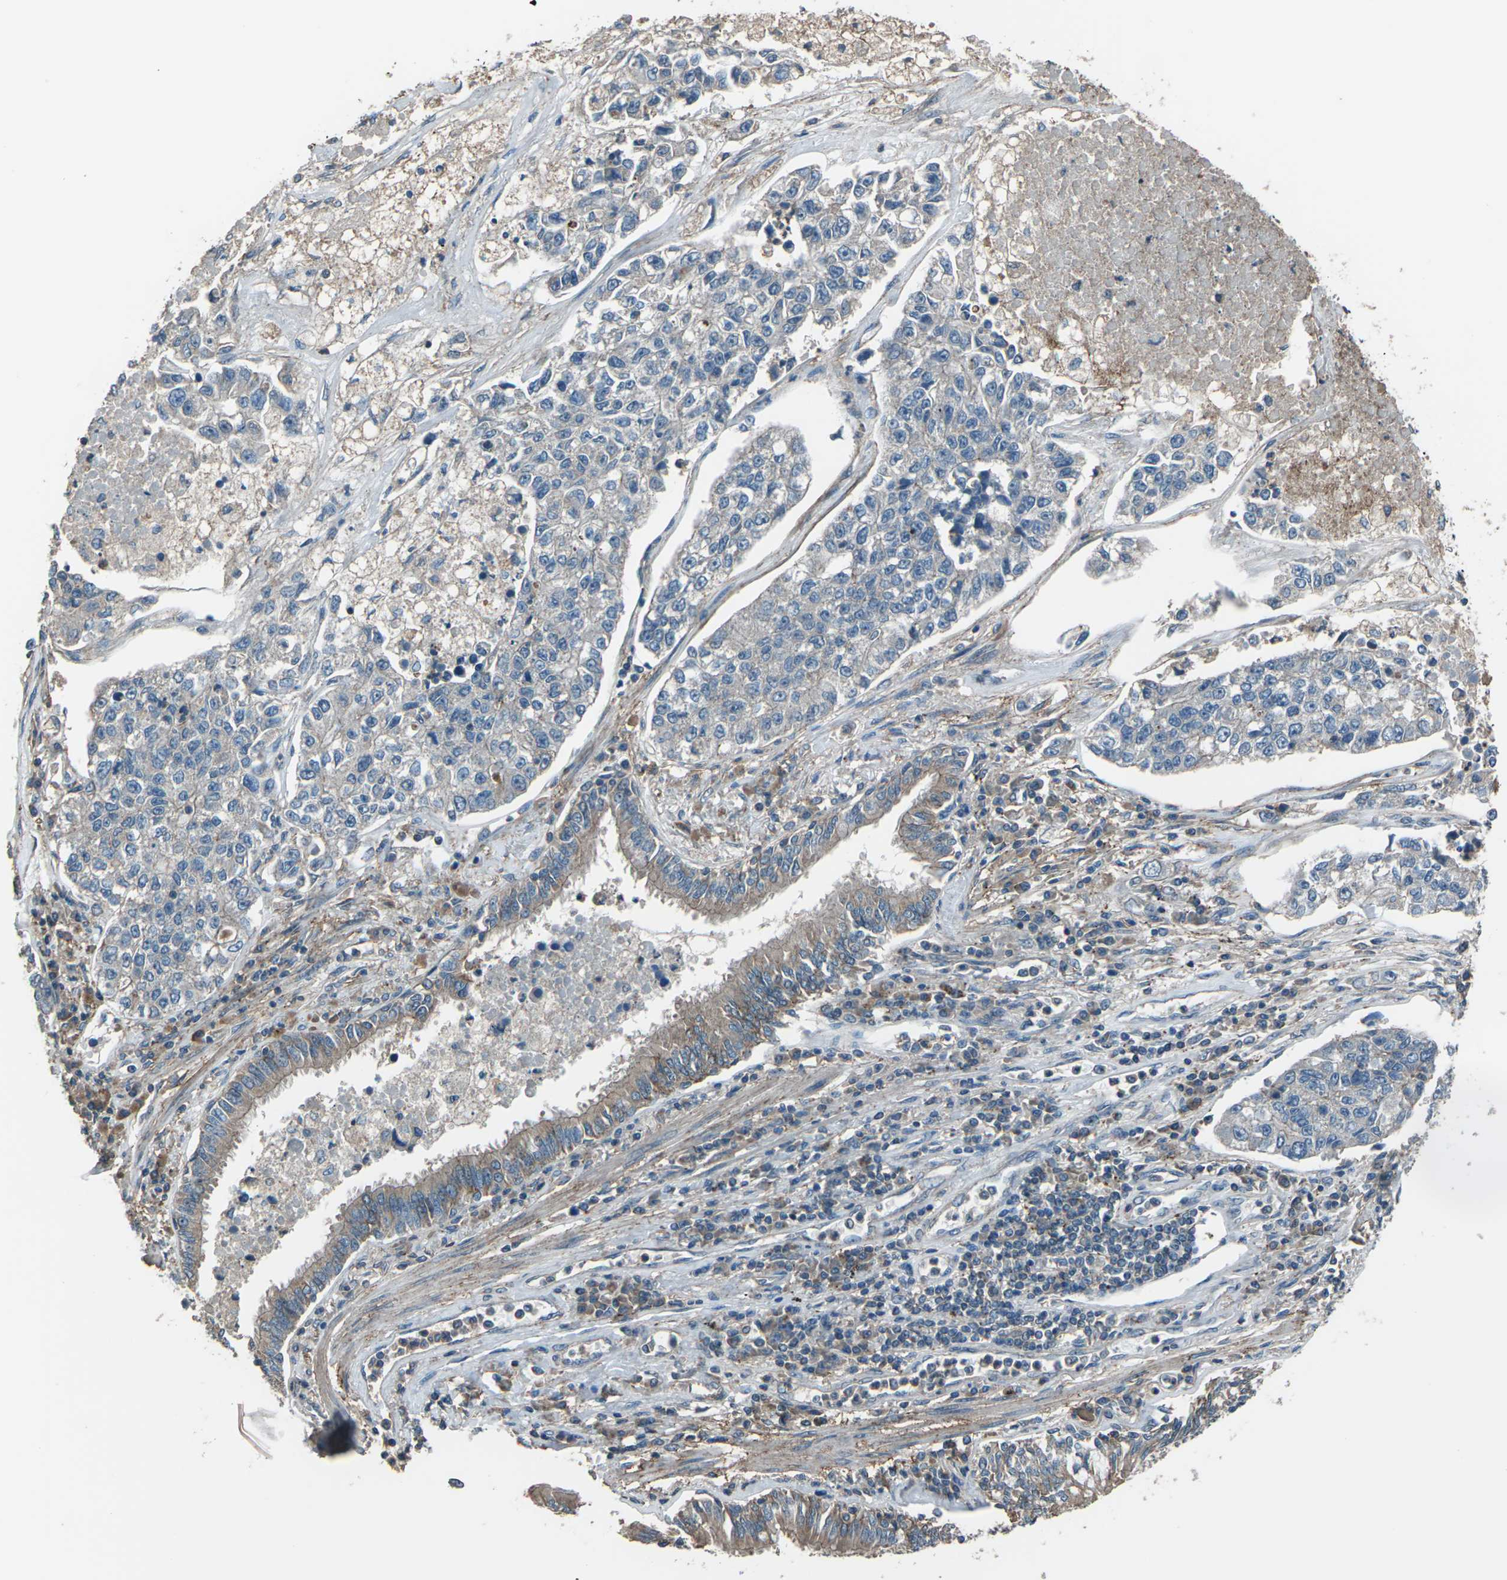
{"staining": {"intensity": "weak", "quantity": ">75%", "location": "cytoplasmic/membranous"}, "tissue": "lung cancer", "cell_type": "Tumor cells", "image_type": "cancer", "snomed": [{"axis": "morphology", "description": "Adenocarcinoma, NOS"}, {"axis": "topography", "description": "Lung"}], "caption": "Tumor cells show low levels of weak cytoplasmic/membranous positivity in approximately >75% of cells in lung cancer. (brown staining indicates protein expression, while blue staining denotes nuclei).", "gene": "CMTM4", "patient": {"sex": "male", "age": 49}}